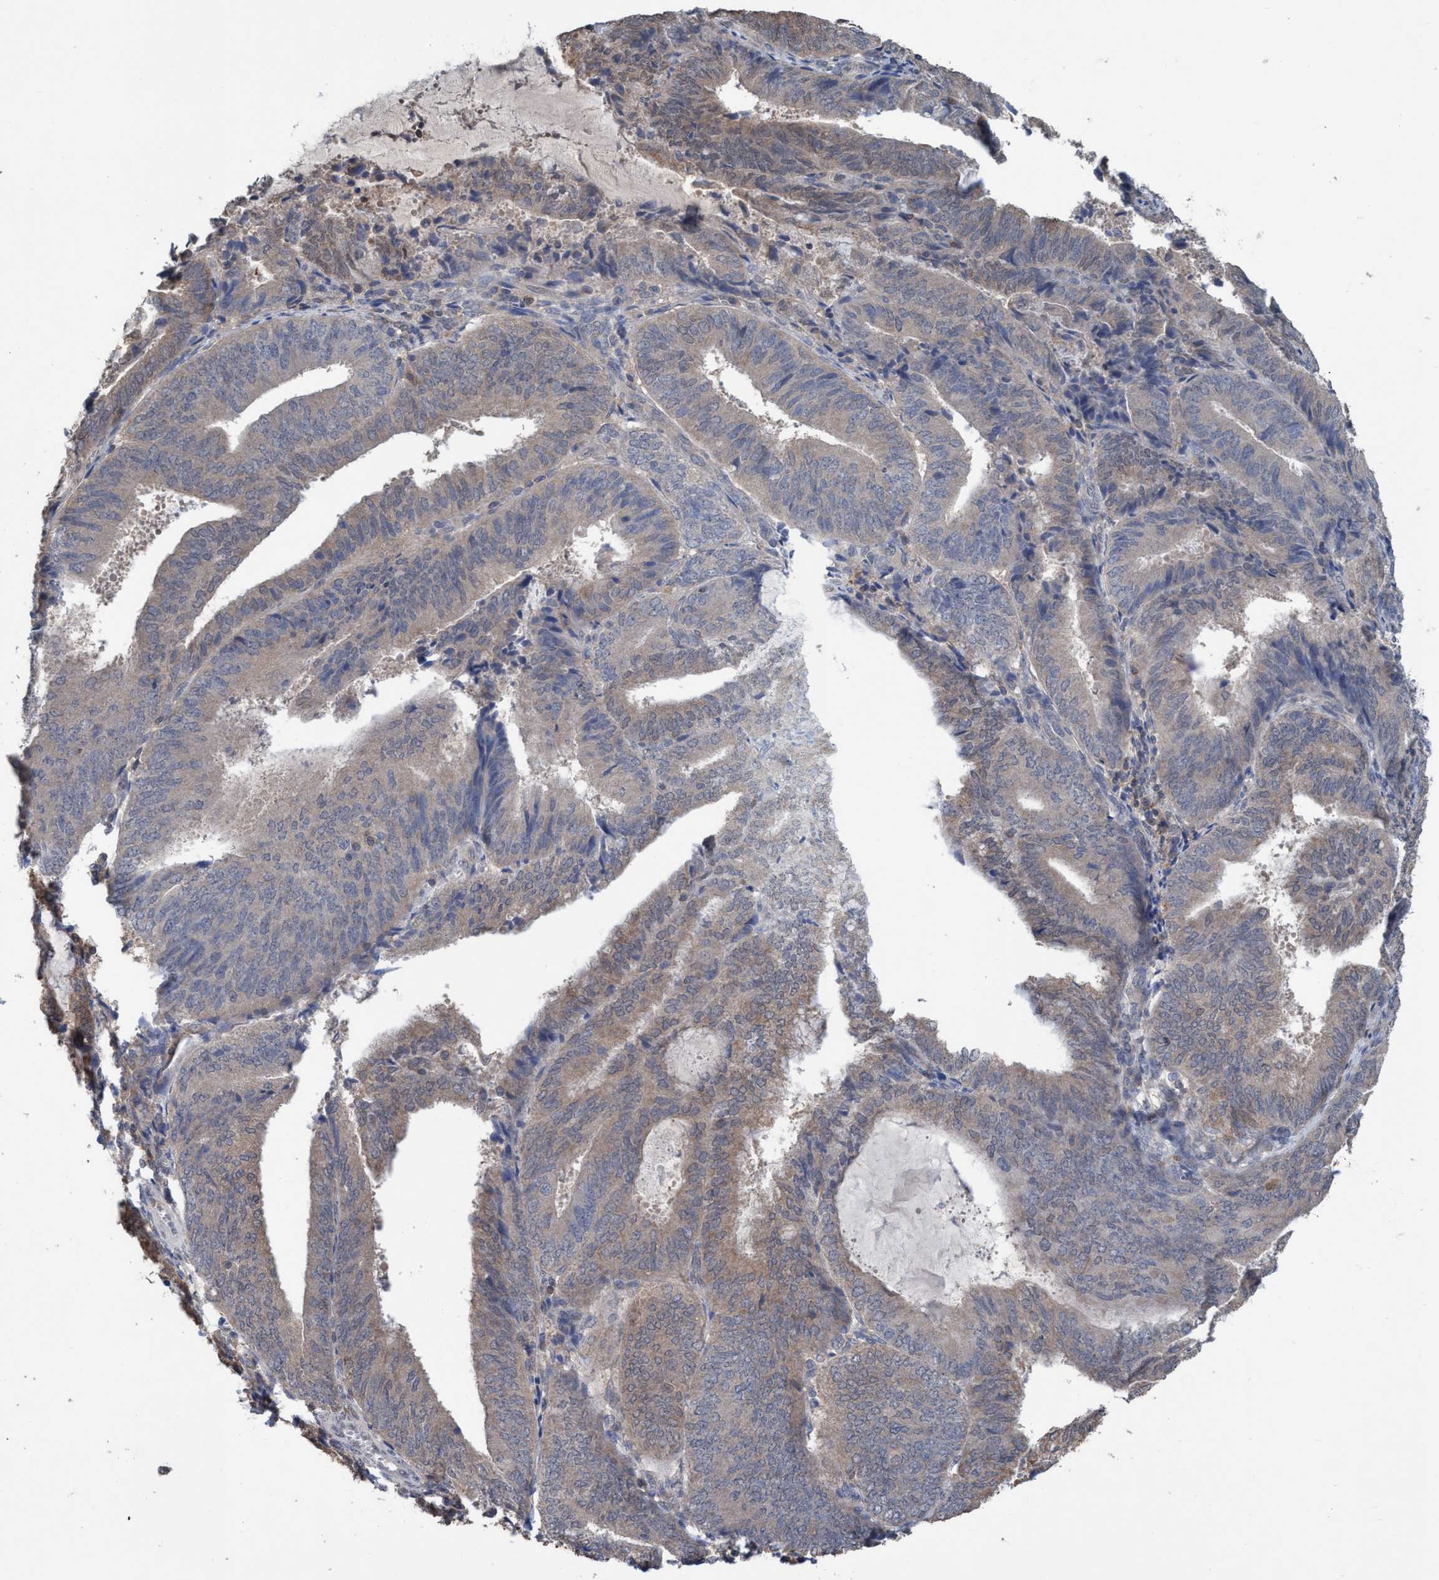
{"staining": {"intensity": "weak", "quantity": ">75%", "location": "cytoplasmic/membranous"}, "tissue": "endometrial cancer", "cell_type": "Tumor cells", "image_type": "cancer", "snomed": [{"axis": "morphology", "description": "Adenocarcinoma, NOS"}, {"axis": "topography", "description": "Endometrium"}], "caption": "Endometrial cancer tissue reveals weak cytoplasmic/membranous expression in approximately >75% of tumor cells, visualized by immunohistochemistry.", "gene": "GLOD4", "patient": {"sex": "female", "age": 81}}